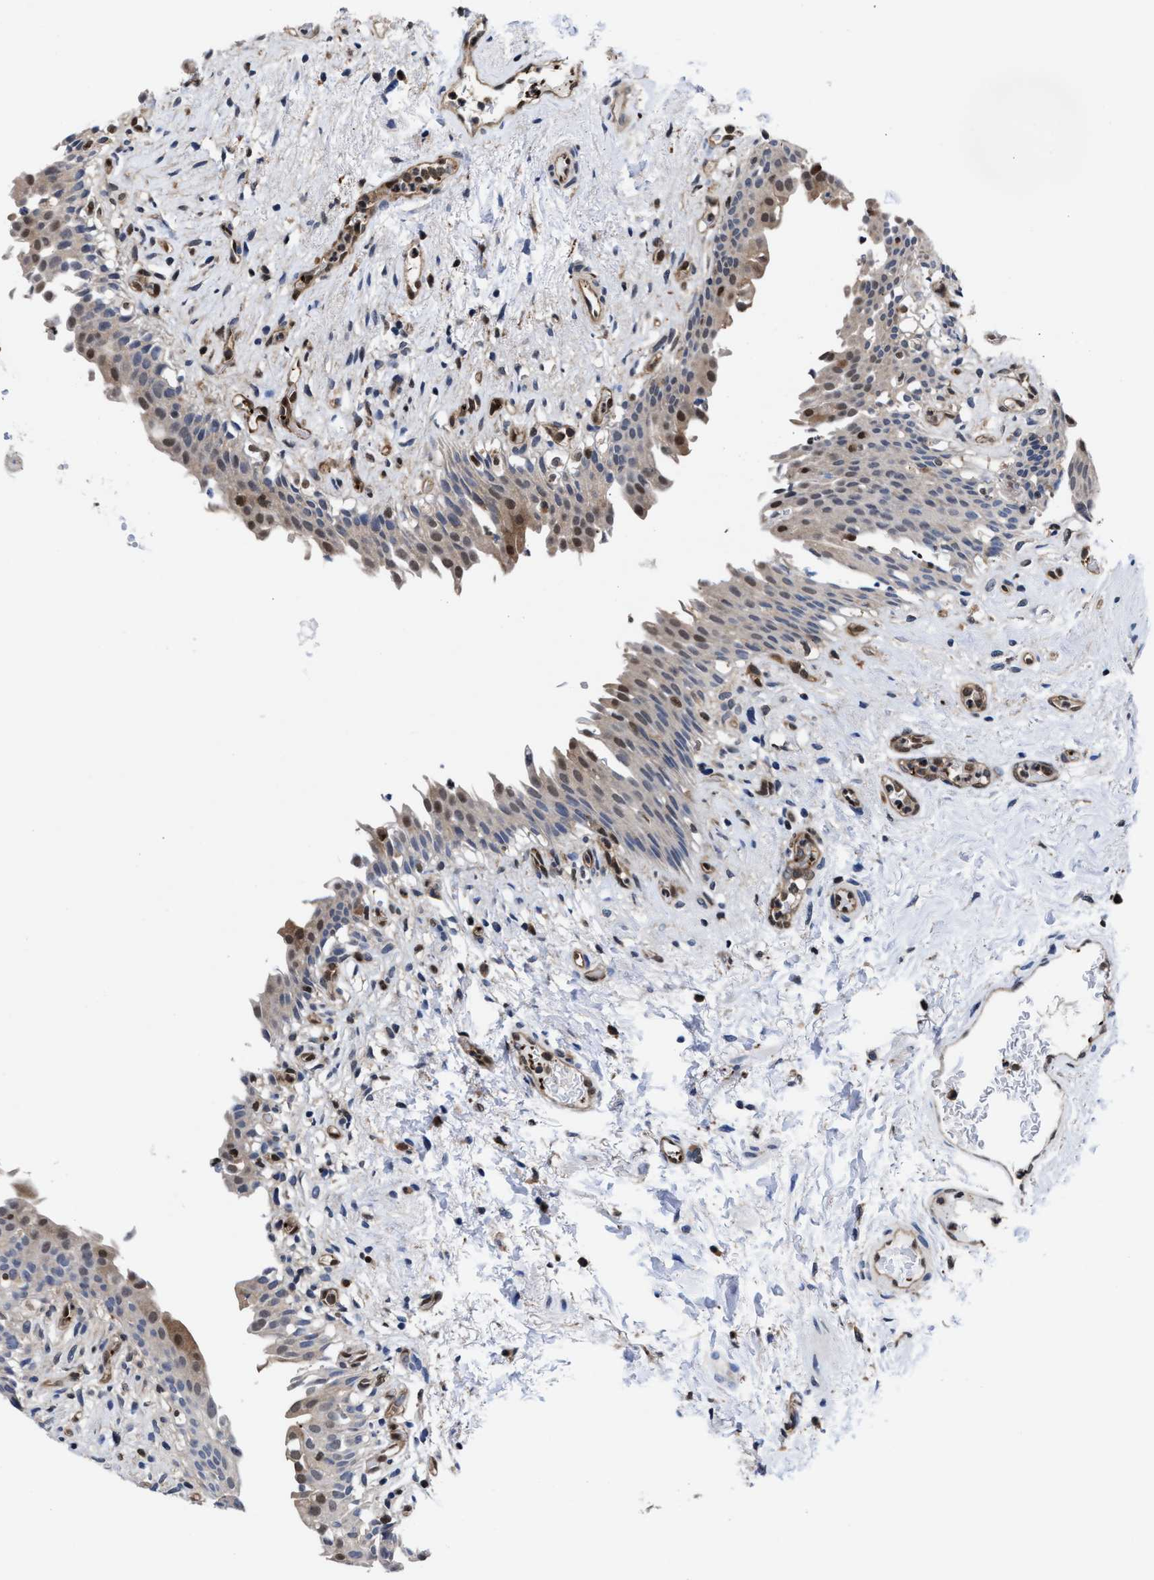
{"staining": {"intensity": "moderate", "quantity": "<25%", "location": "nuclear"}, "tissue": "urinary bladder", "cell_type": "Urothelial cells", "image_type": "normal", "snomed": [{"axis": "morphology", "description": "Normal tissue, NOS"}, {"axis": "topography", "description": "Urinary bladder"}], "caption": "Protein expression analysis of unremarkable urinary bladder displays moderate nuclear positivity in approximately <25% of urothelial cells. (brown staining indicates protein expression, while blue staining denotes nuclei).", "gene": "ACLY", "patient": {"sex": "female", "age": 60}}